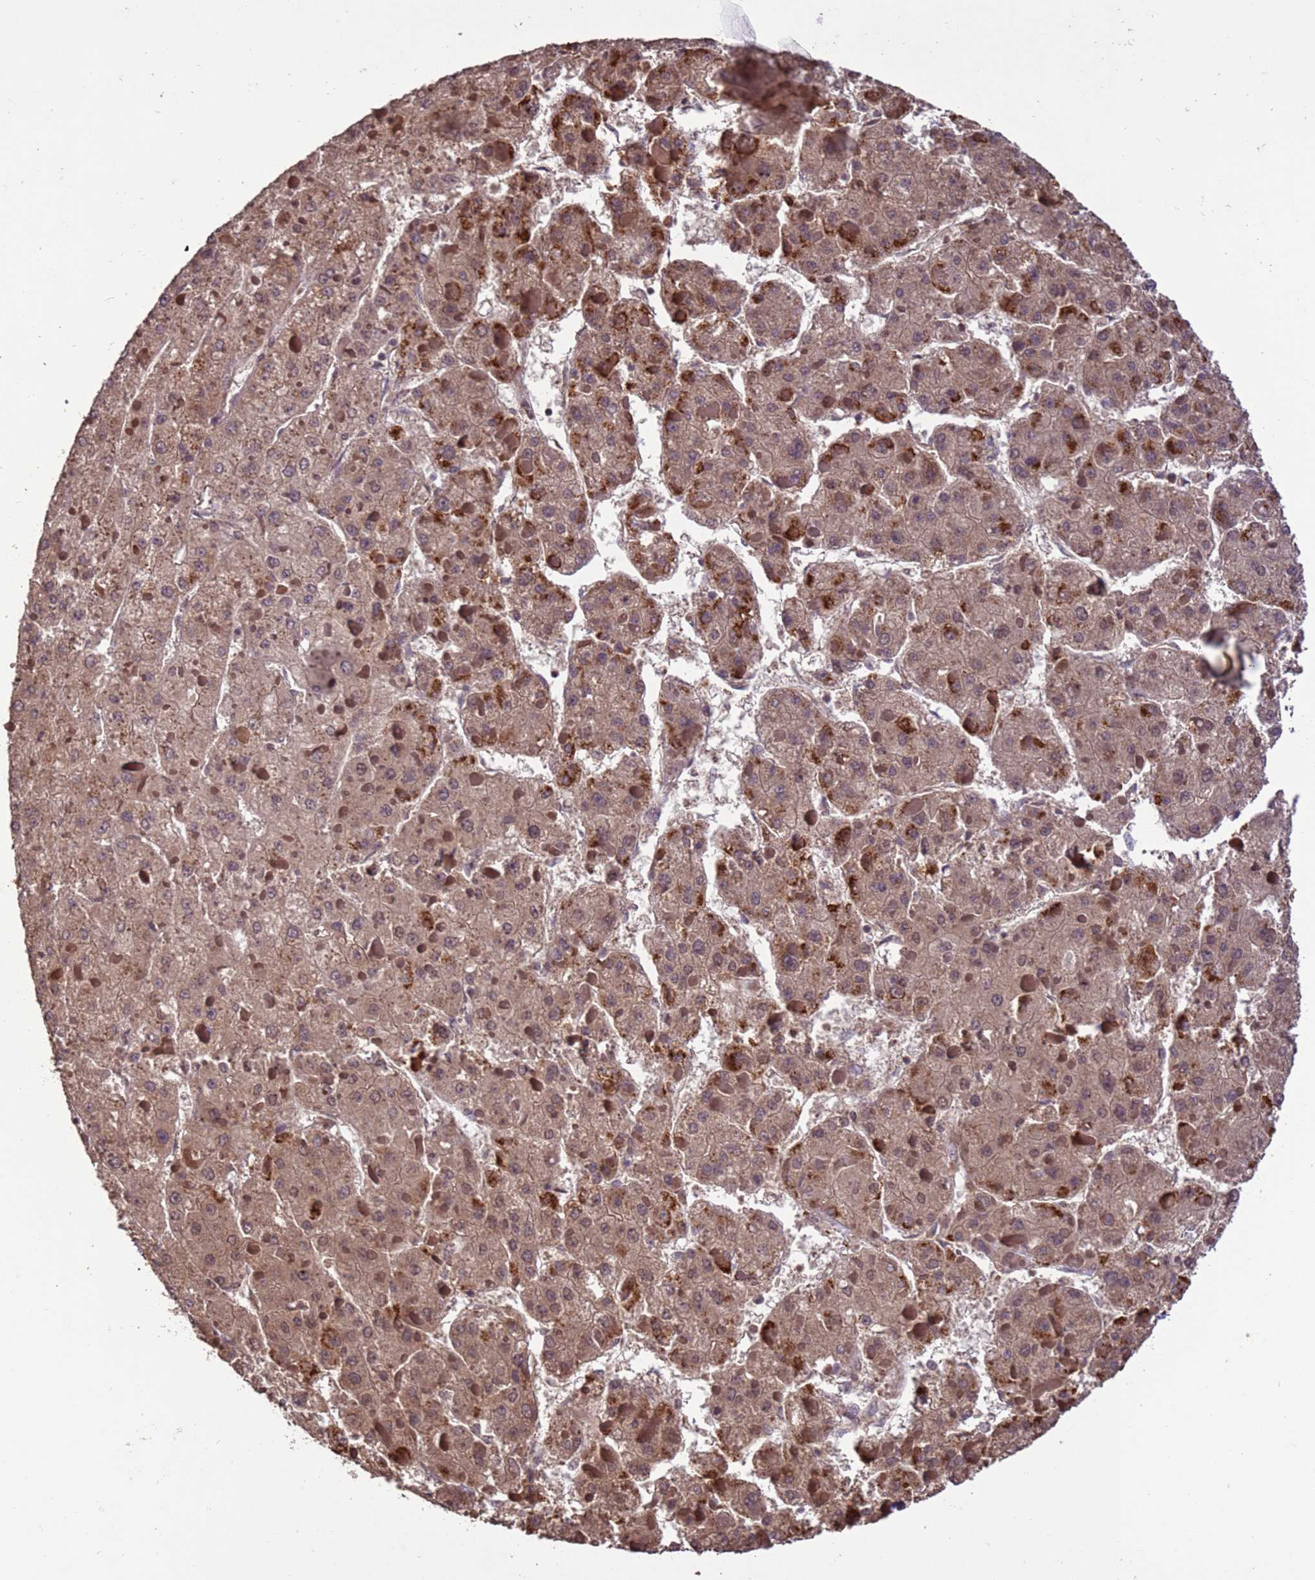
{"staining": {"intensity": "moderate", "quantity": ">75%", "location": "cytoplasmic/membranous,nuclear"}, "tissue": "liver cancer", "cell_type": "Tumor cells", "image_type": "cancer", "snomed": [{"axis": "morphology", "description": "Carcinoma, Hepatocellular, NOS"}, {"axis": "topography", "description": "Liver"}], "caption": "High-power microscopy captured an immunohistochemistry histopathology image of hepatocellular carcinoma (liver), revealing moderate cytoplasmic/membranous and nuclear expression in approximately >75% of tumor cells. Immunohistochemistry stains the protein of interest in brown and the nuclei are stained blue.", "gene": "VSTM4", "patient": {"sex": "female", "age": 73}}